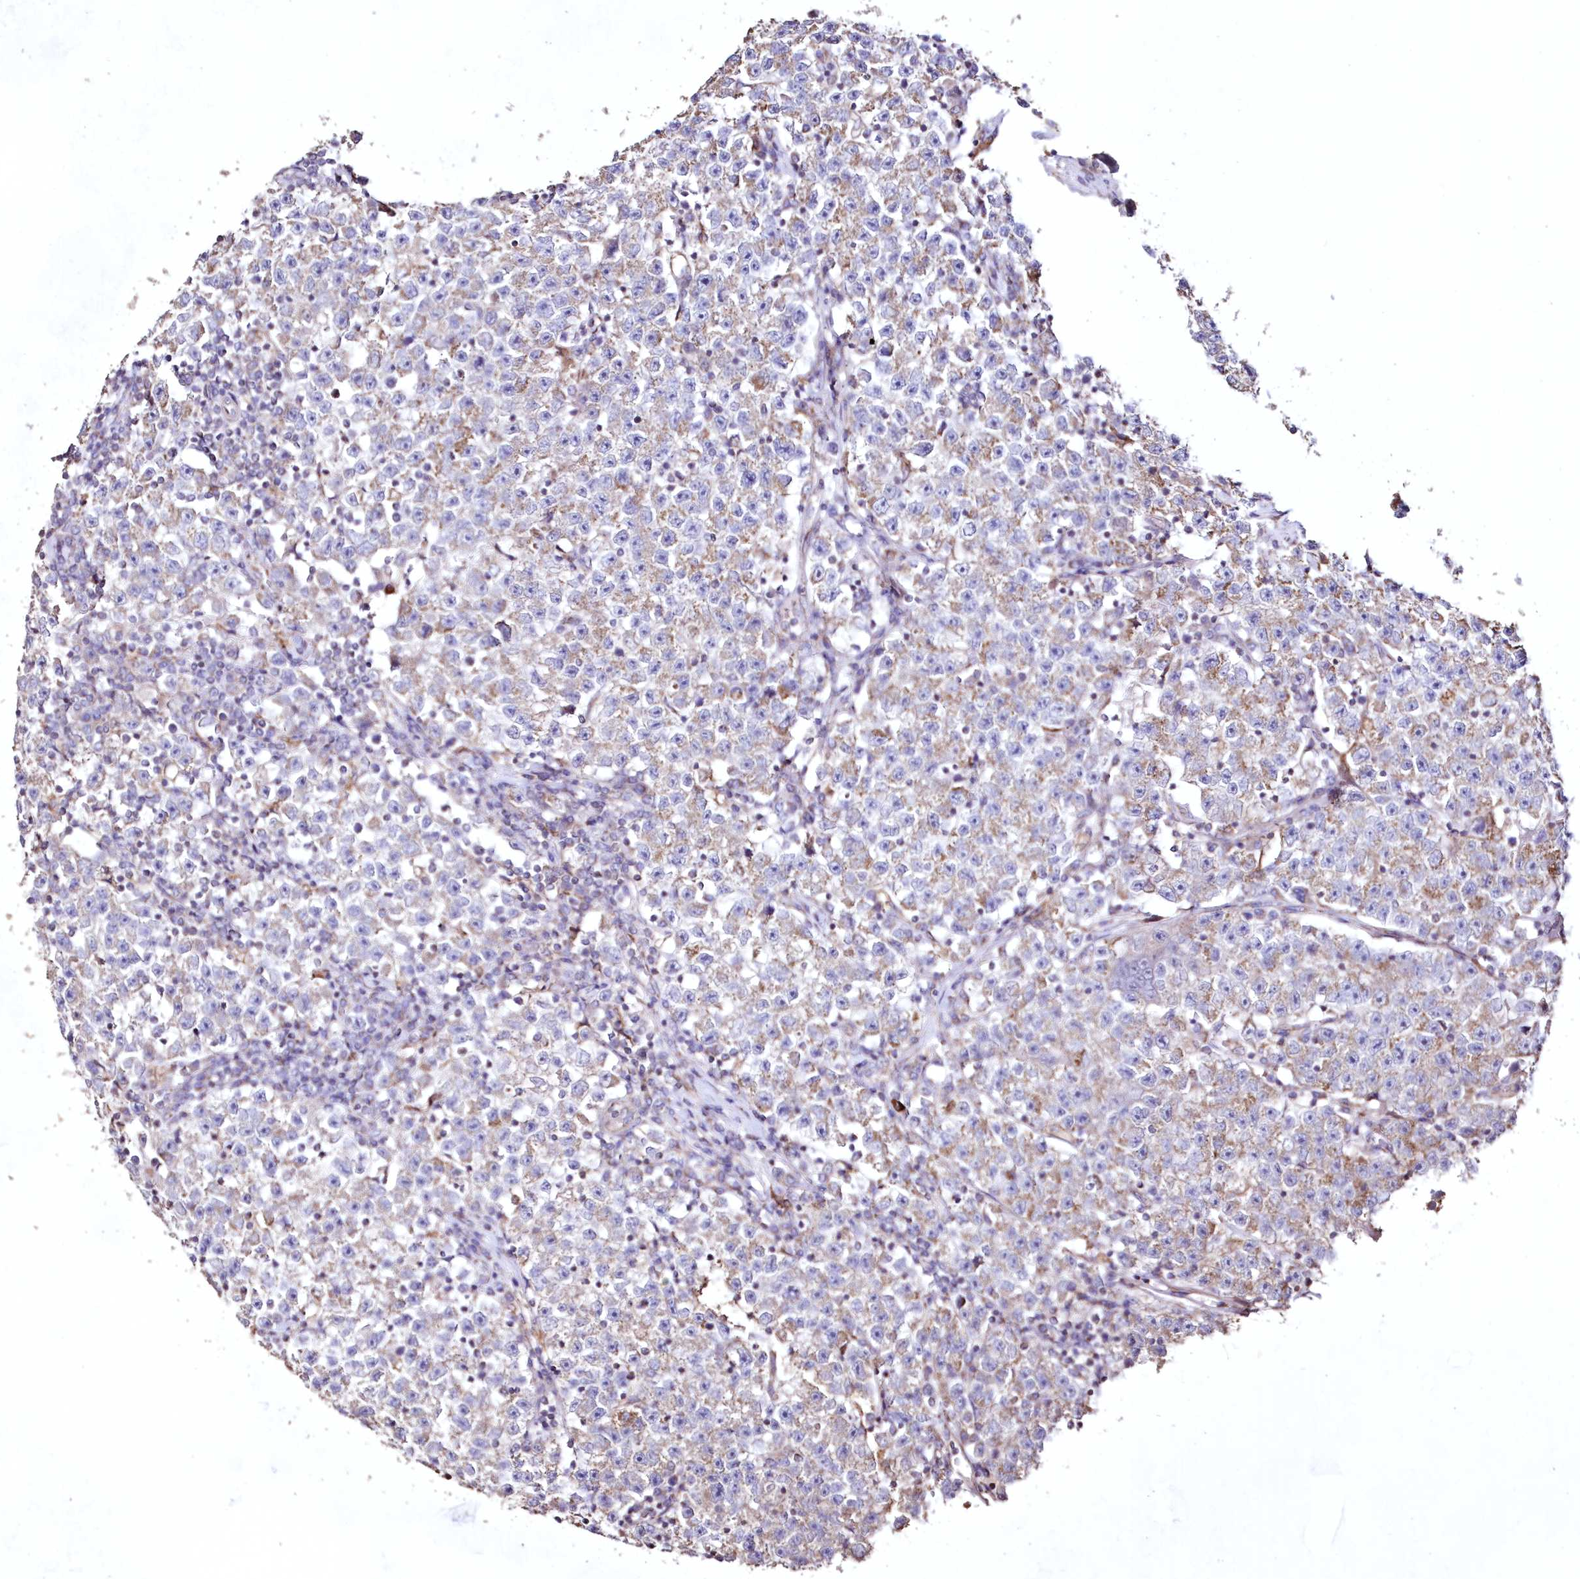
{"staining": {"intensity": "weak", "quantity": "<25%", "location": "cytoplasmic/membranous"}, "tissue": "testis cancer", "cell_type": "Tumor cells", "image_type": "cancer", "snomed": [{"axis": "morphology", "description": "Seminoma, NOS"}, {"axis": "topography", "description": "Testis"}], "caption": "Human testis cancer (seminoma) stained for a protein using IHC displays no staining in tumor cells.", "gene": "HADHB", "patient": {"sex": "male", "age": 22}}